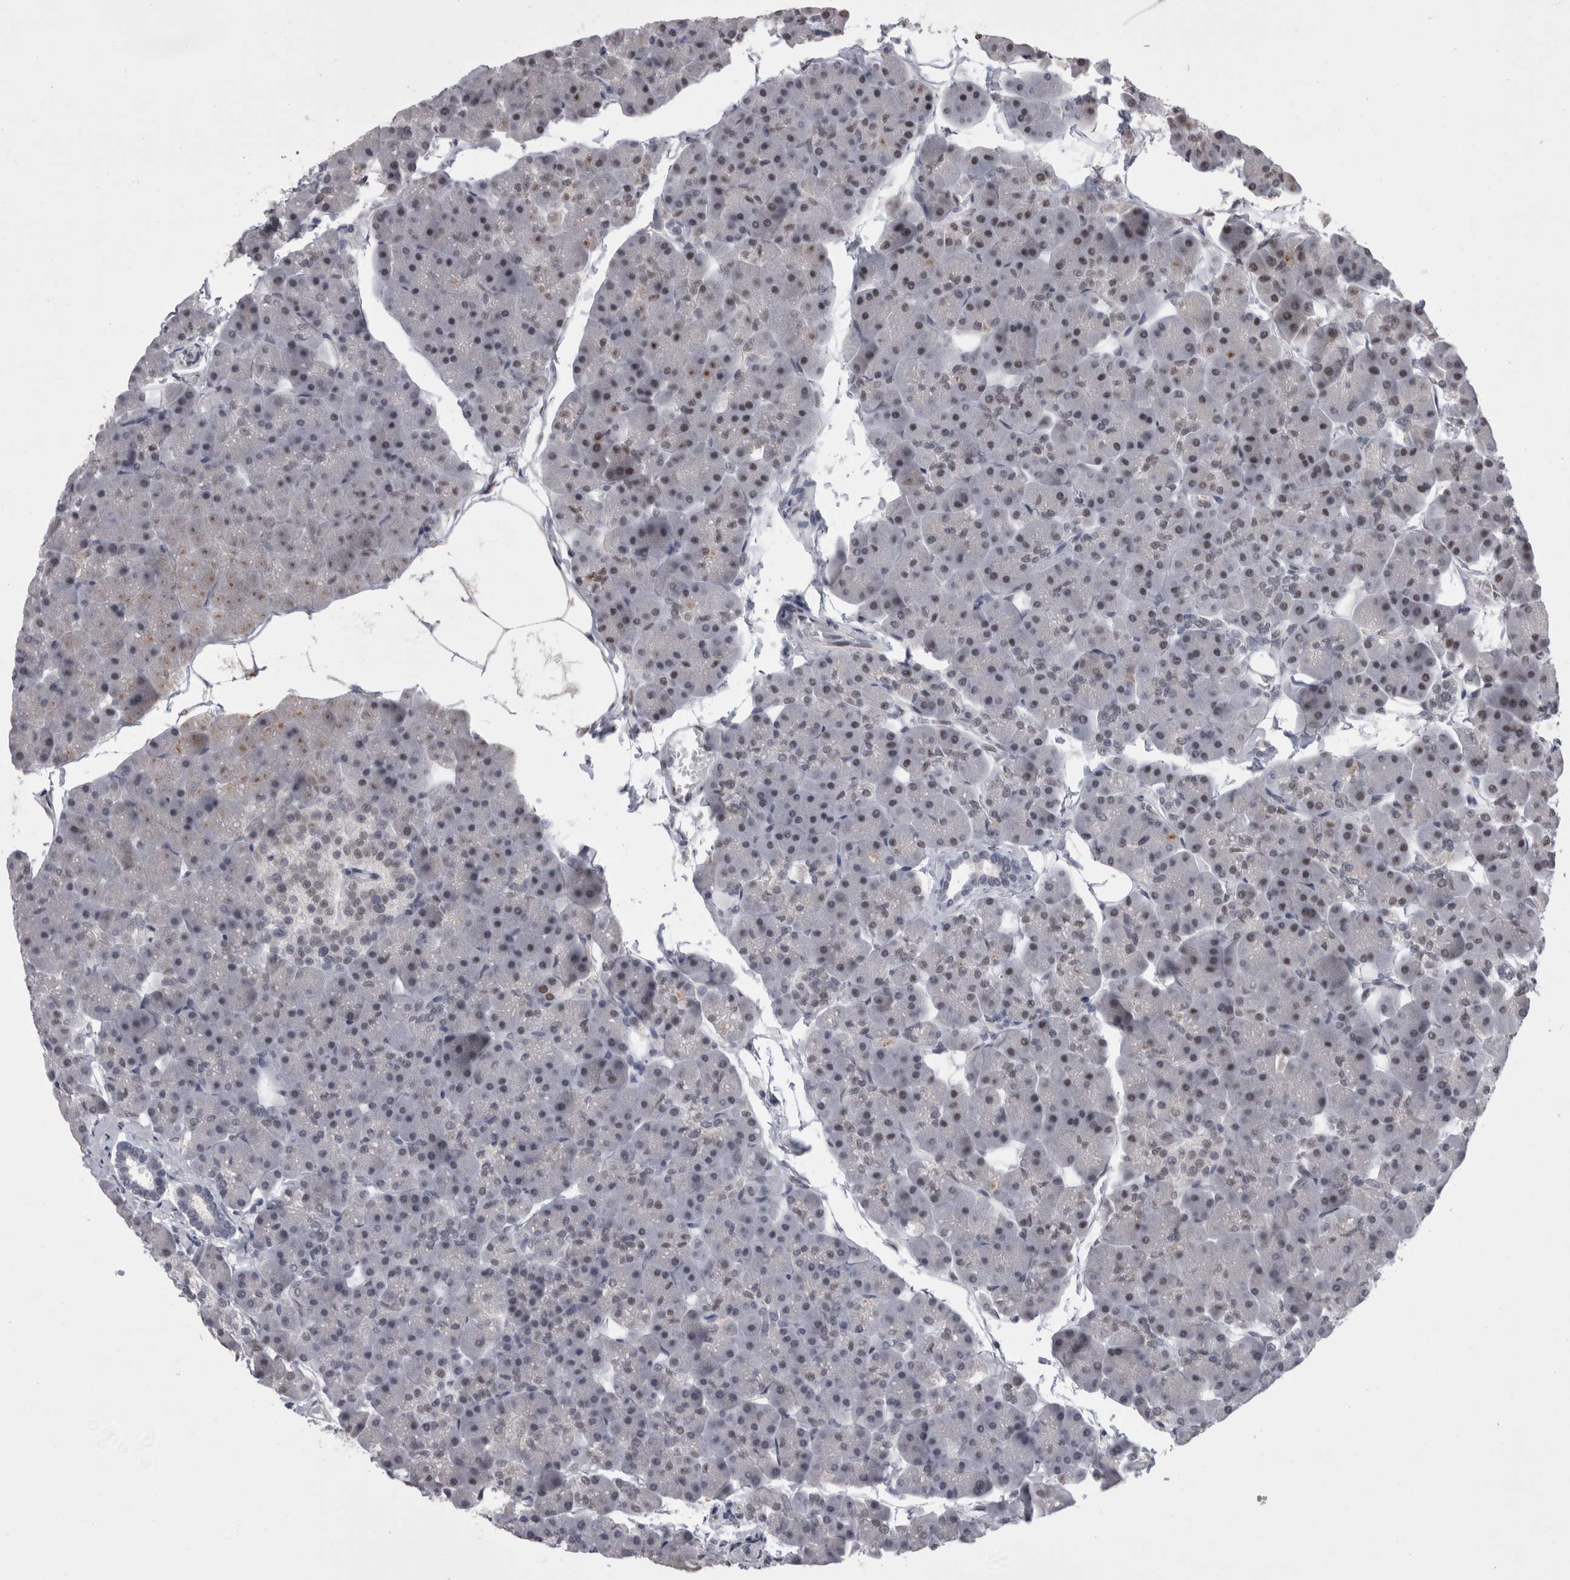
{"staining": {"intensity": "moderate", "quantity": "25%-75%", "location": "nuclear"}, "tissue": "pancreas", "cell_type": "Exocrine glandular cells", "image_type": "normal", "snomed": [{"axis": "morphology", "description": "Normal tissue, NOS"}, {"axis": "topography", "description": "Pancreas"}], "caption": "Pancreas stained for a protein (brown) exhibits moderate nuclear positive positivity in approximately 25%-75% of exocrine glandular cells.", "gene": "C1orf54", "patient": {"sex": "male", "age": 35}}